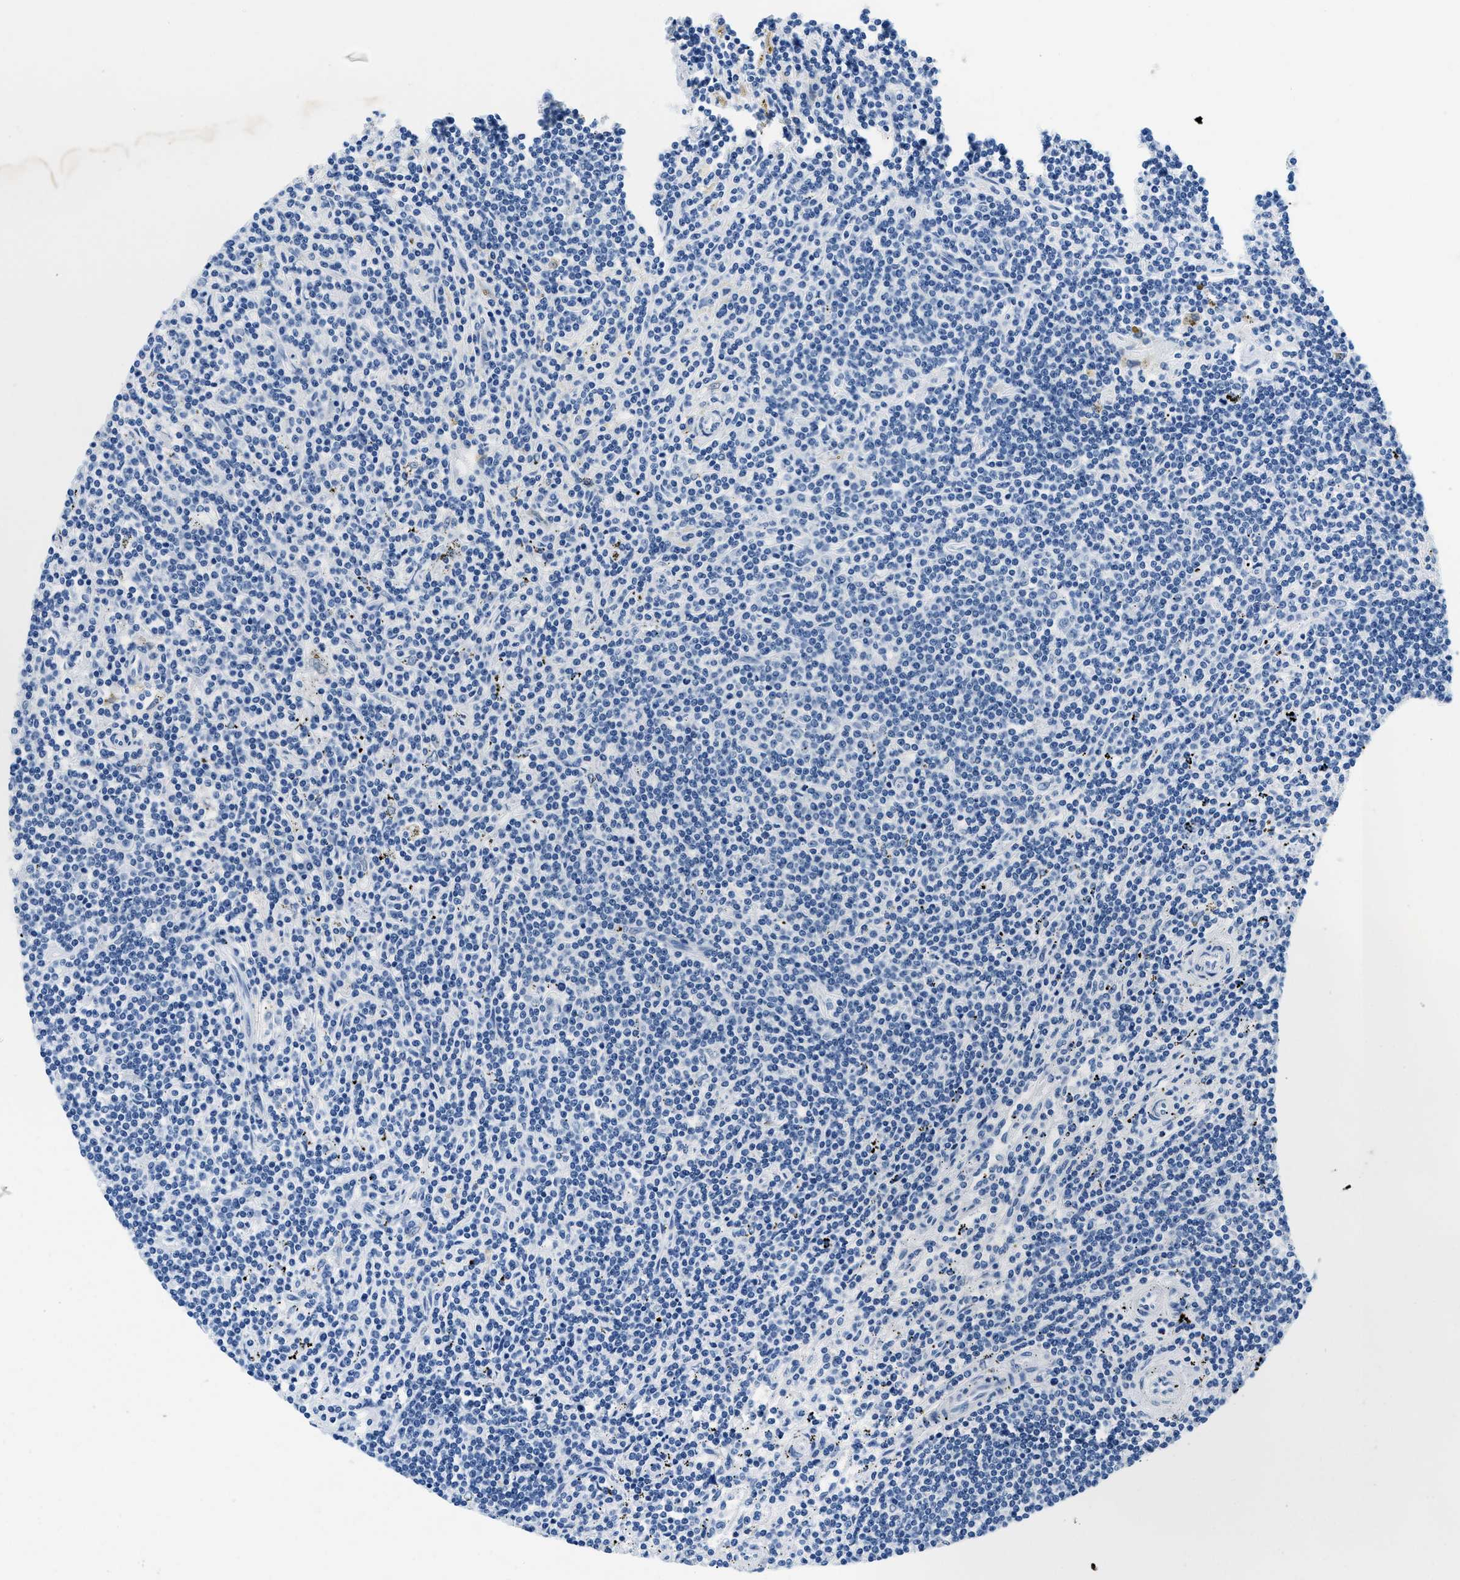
{"staining": {"intensity": "negative", "quantity": "none", "location": "none"}, "tissue": "lymphoma", "cell_type": "Tumor cells", "image_type": "cancer", "snomed": [{"axis": "morphology", "description": "Malignant lymphoma, non-Hodgkin's type, Low grade"}, {"axis": "topography", "description": "Spleen"}], "caption": "This is an IHC photomicrograph of lymphoma. There is no positivity in tumor cells.", "gene": "STXBP2", "patient": {"sex": "male", "age": 76}}